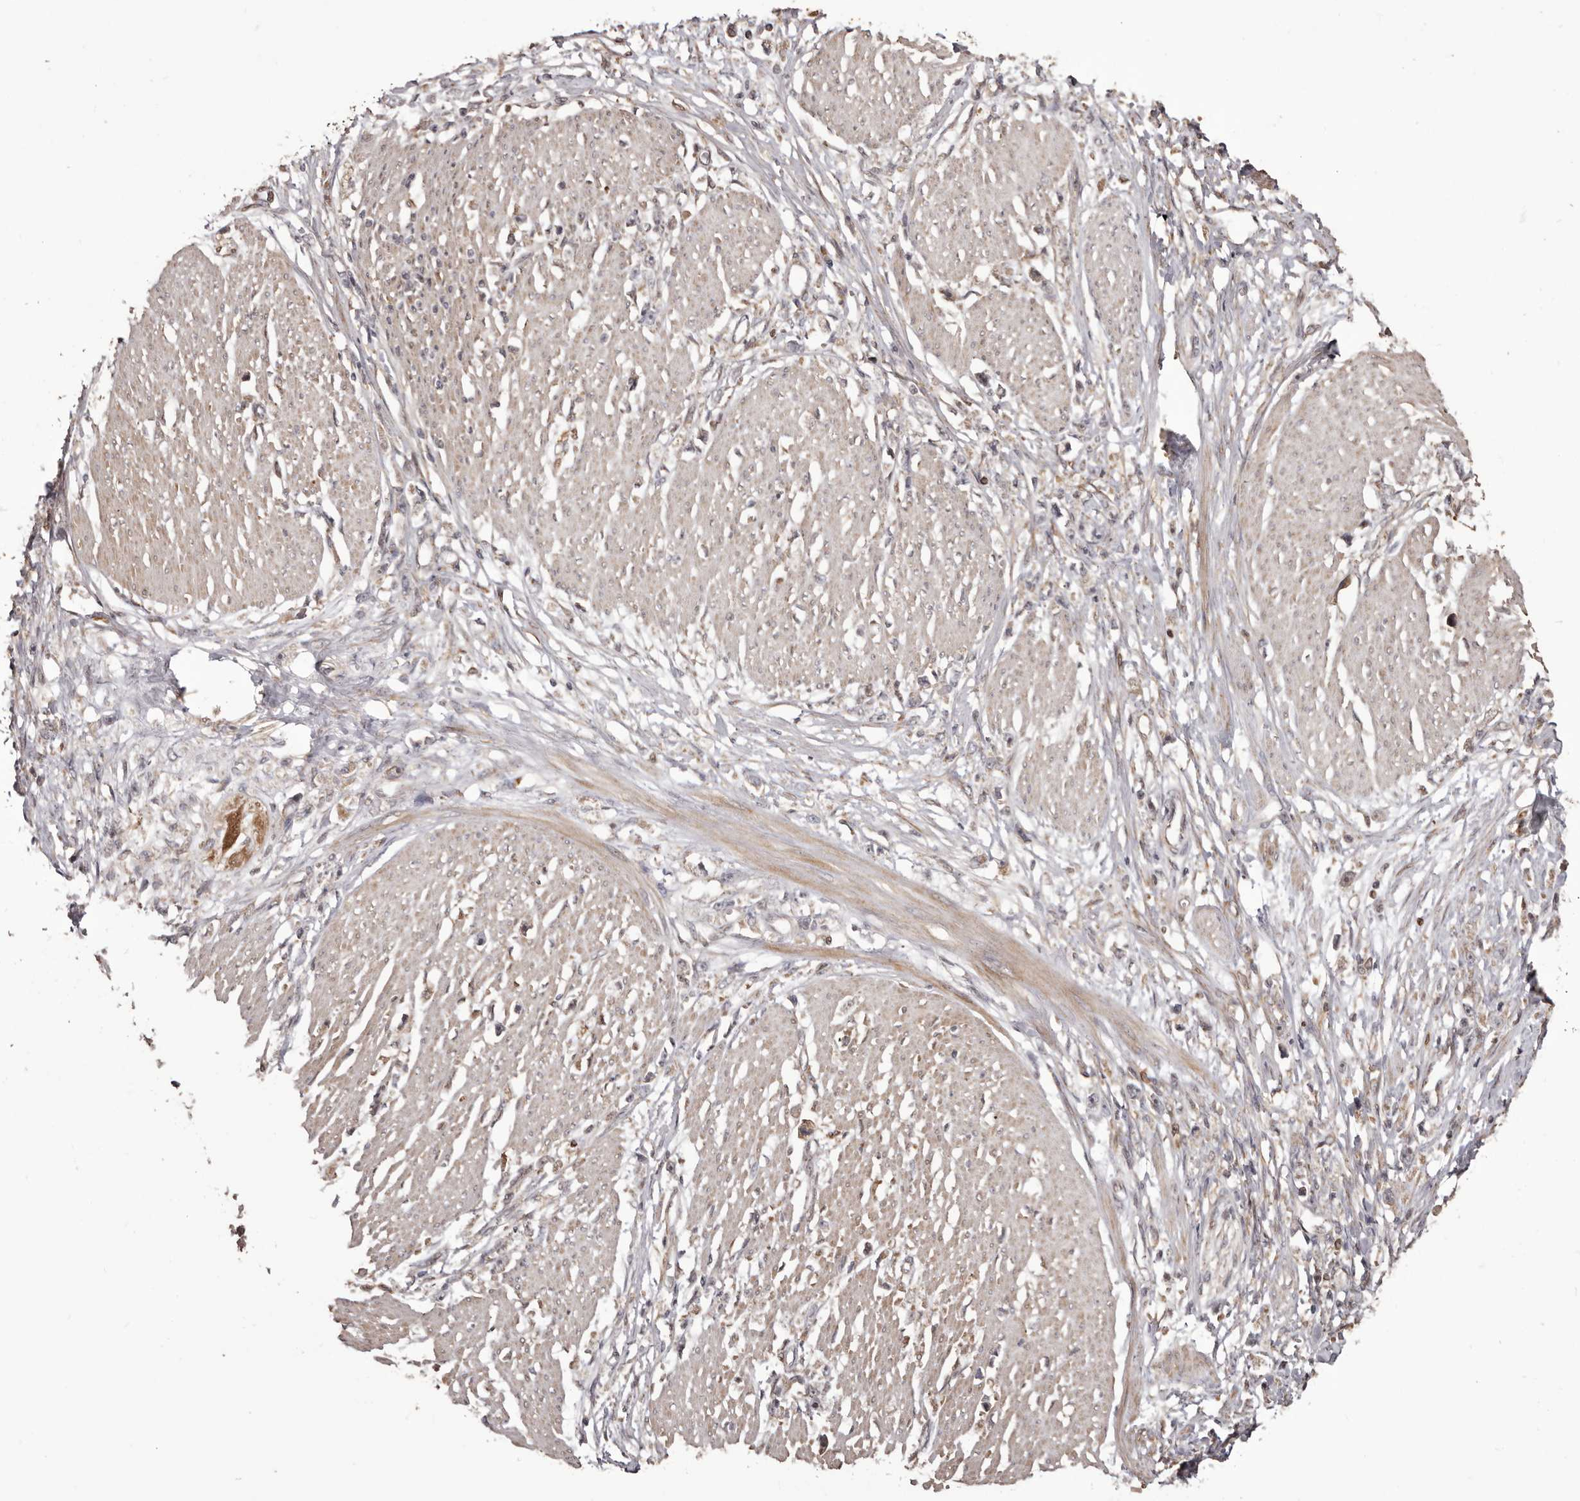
{"staining": {"intensity": "weak", "quantity": "<25%", "location": "cytoplasmic/membranous"}, "tissue": "stomach cancer", "cell_type": "Tumor cells", "image_type": "cancer", "snomed": [{"axis": "morphology", "description": "Adenocarcinoma, NOS"}, {"axis": "topography", "description": "Stomach"}], "caption": "The micrograph exhibits no staining of tumor cells in stomach cancer (adenocarcinoma).", "gene": "ZCCHC7", "patient": {"sex": "female", "age": 59}}